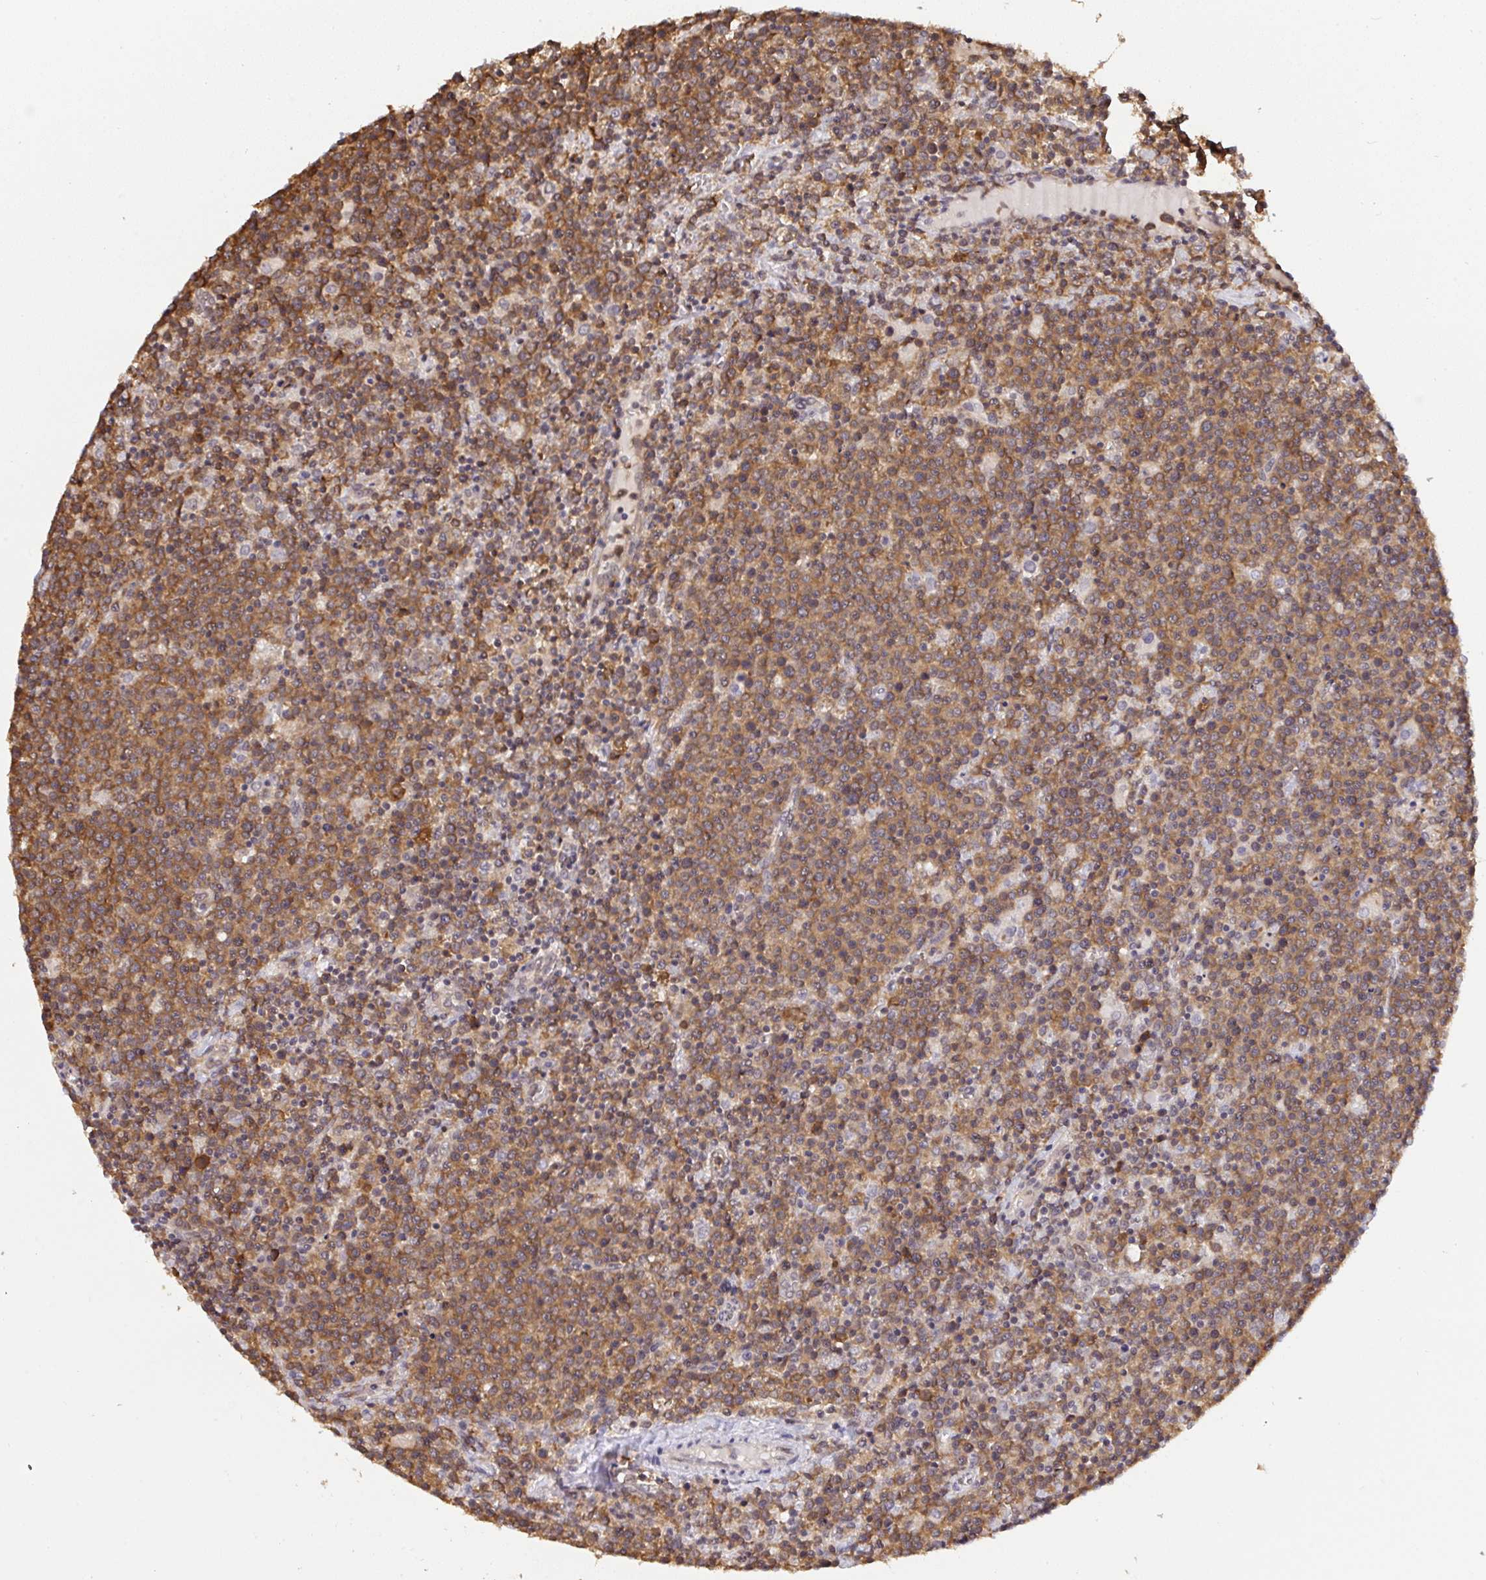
{"staining": {"intensity": "moderate", "quantity": ">75%", "location": "cytoplasmic/membranous"}, "tissue": "lymphoma", "cell_type": "Tumor cells", "image_type": "cancer", "snomed": [{"axis": "morphology", "description": "Malignant lymphoma, non-Hodgkin's type, High grade"}, {"axis": "topography", "description": "Lymph node"}], "caption": "Moderate cytoplasmic/membranous expression for a protein is identified in approximately >75% of tumor cells of lymphoma using immunohistochemistry.", "gene": "C12orf57", "patient": {"sex": "male", "age": 61}}